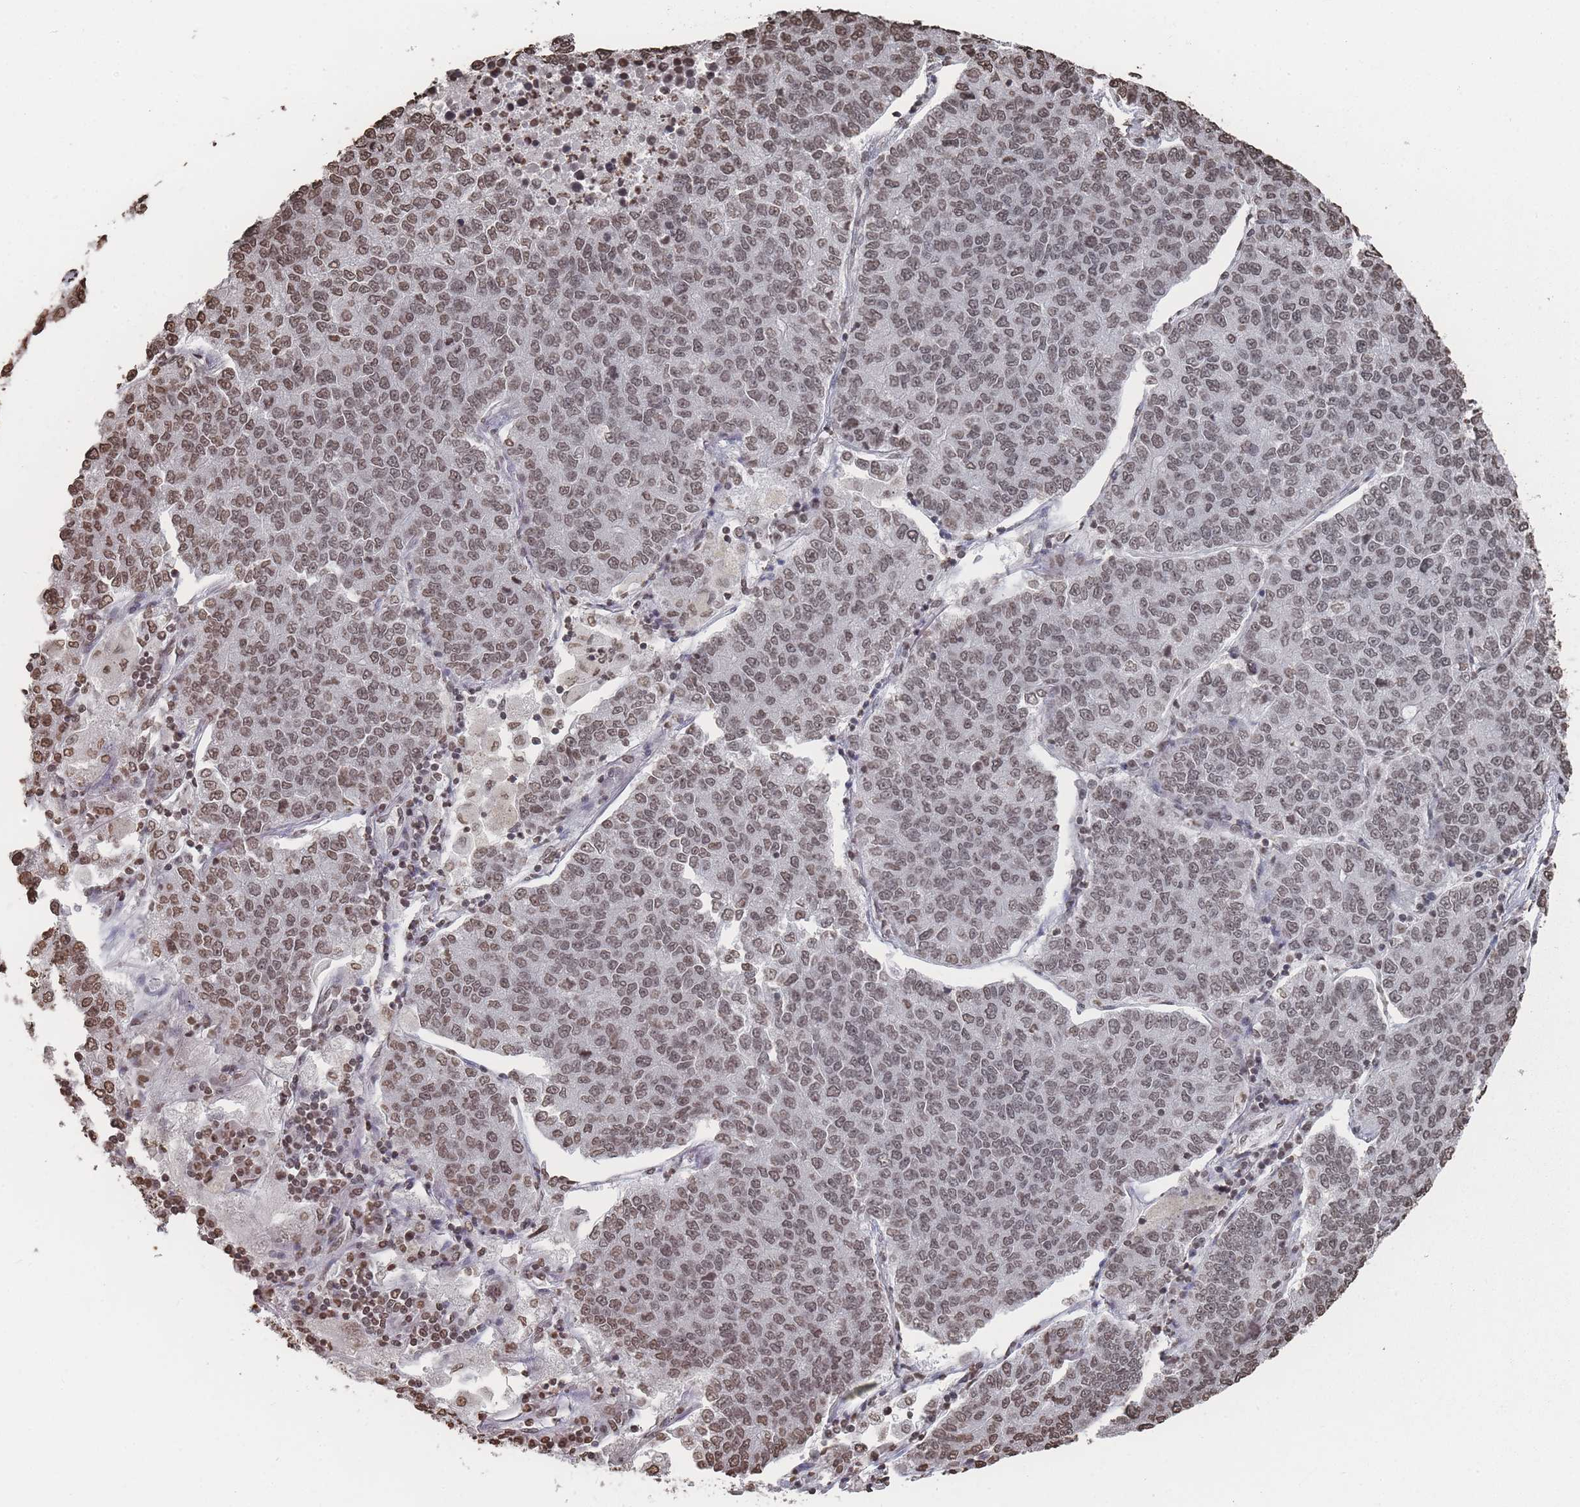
{"staining": {"intensity": "moderate", "quantity": "25%-75%", "location": "nuclear"}, "tissue": "lung cancer", "cell_type": "Tumor cells", "image_type": "cancer", "snomed": [{"axis": "morphology", "description": "Adenocarcinoma, NOS"}, {"axis": "topography", "description": "Lung"}], "caption": "Immunohistochemical staining of human lung cancer displays medium levels of moderate nuclear protein staining in about 25%-75% of tumor cells. The staining was performed using DAB, with brown indicating positive protein expression. Nuclei are stained blue with hematoxylin.", "gene": "PLEKHG5", "patient": {"sex": "male", "age": 49}}